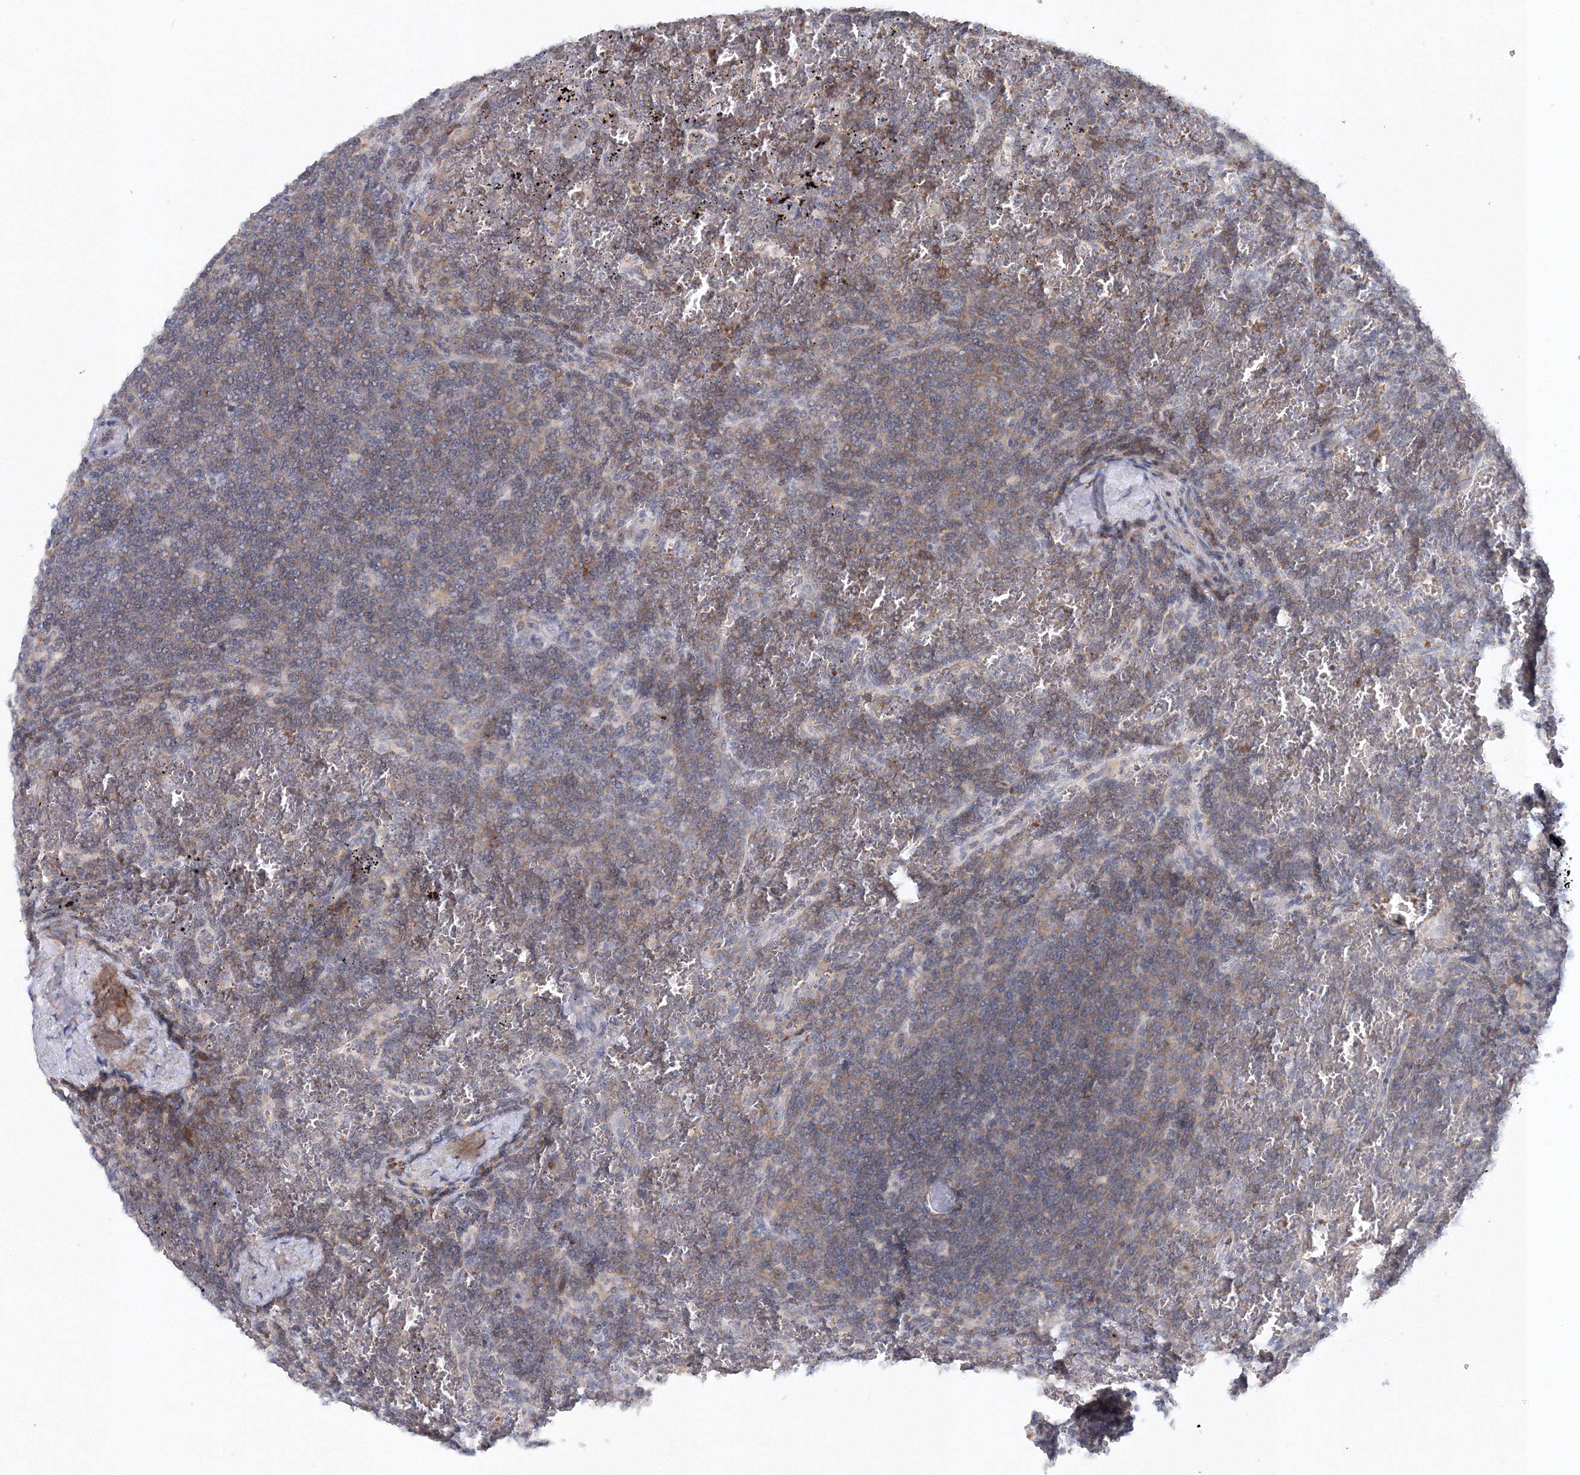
{"staining": {"intensity": "weak", "quantity": "25%-75%", "location": "cytoplasmic/membranous"}, "tissue": "lymphoma", "cell_type": "Tumor cells", "image_type": "cancer", "snomed": [{"axis": "morphology", "description": "Malignant lymphoma, non-Hodgkin's type, Low grade"}, {"axis": "topography", "description": "Spleen"}], "caption": "A brown stain shows weak cytoplasmic/membranous positivity of a protein in lymphoma tumor cells. (DAB = brown stain, brightfield microscopy at high magnification).", "gene": "SH3BP5", "patient": {"sex": "female", "age": 19}}